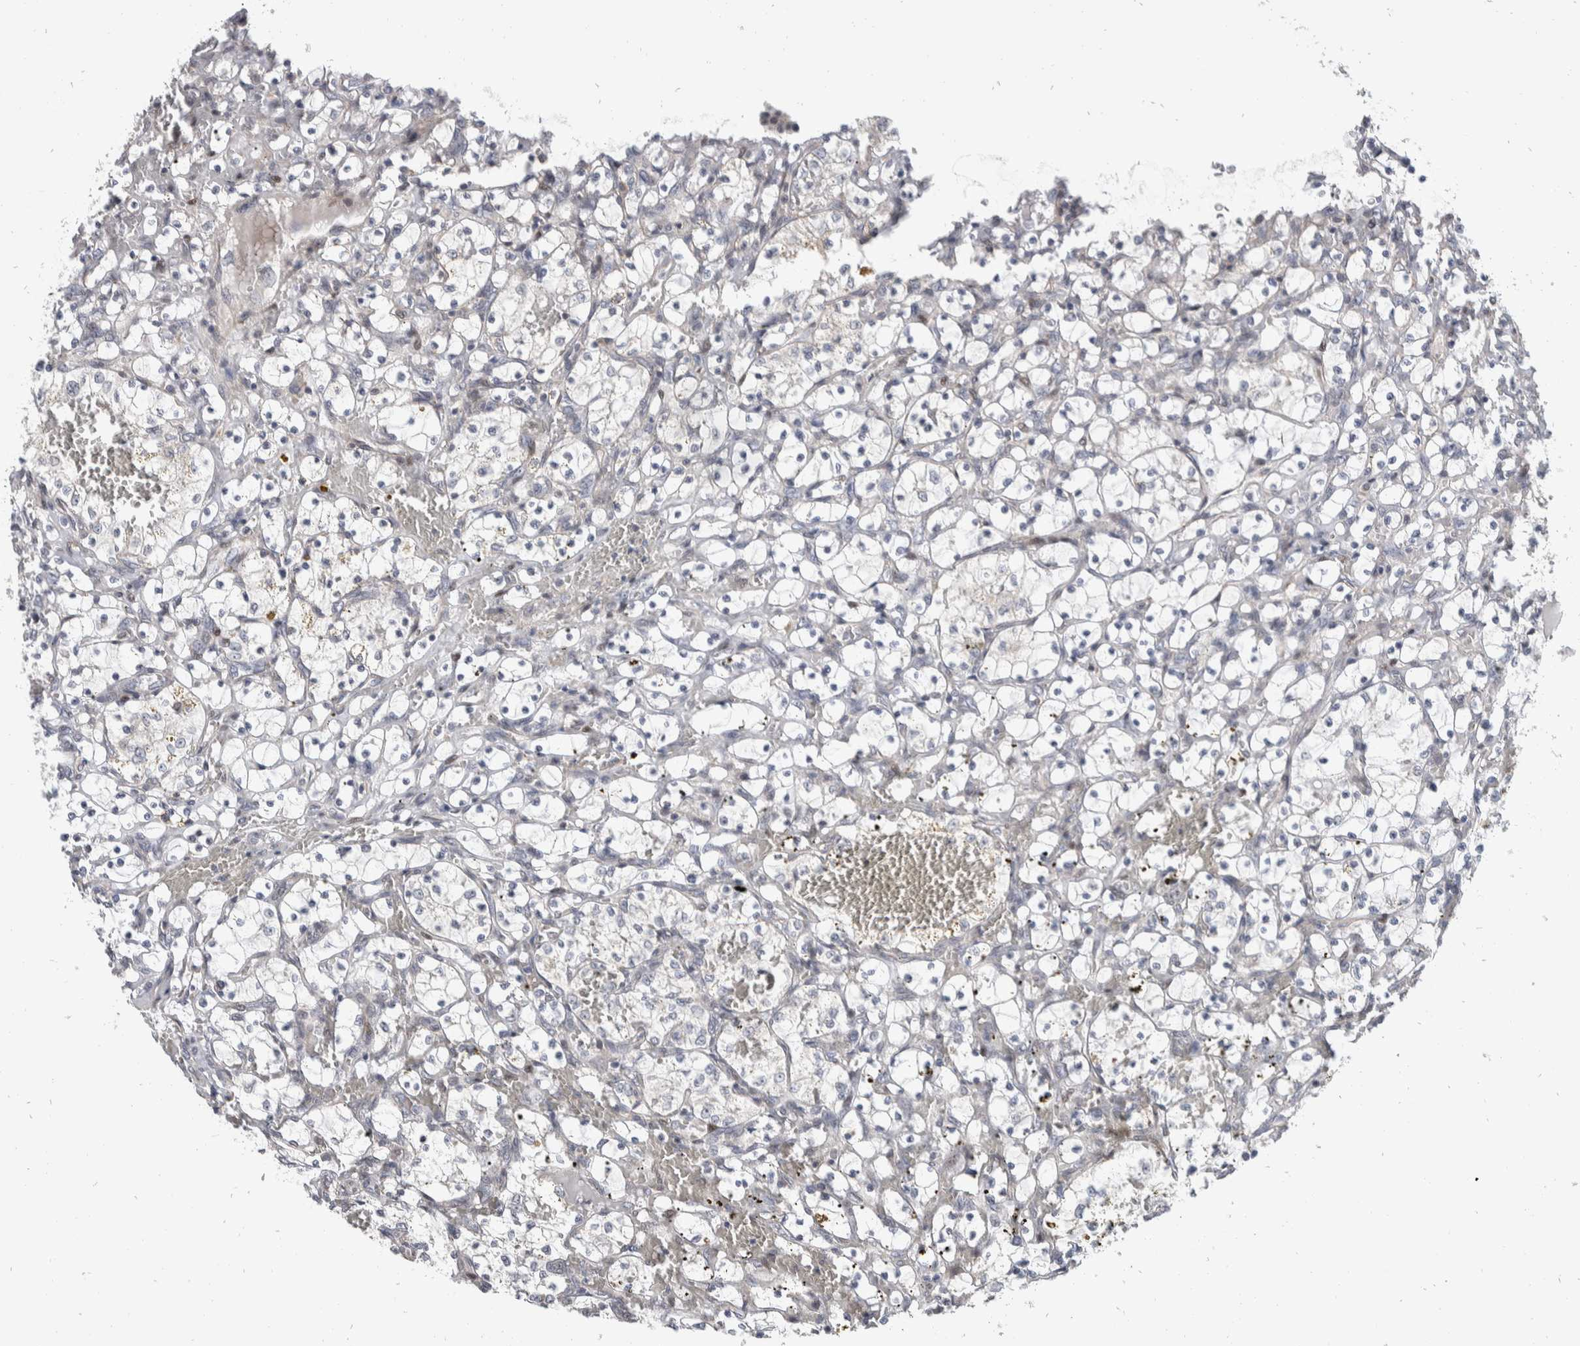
{"staining": {"intensity": "negative", "quantity": "none", "location": "none"}, "tissue": "renal cancer", "cell_type": "Tumor cells", "image_type": "cancer", "snomed": [{"axis": "morphology", "description": "Adenocarcinoma, NOS"}, {"axis": "topography", "description": "Kidney"}], "caption": "There is no significant expression in tumor cells of renal cancer (adenocarcinoma).", "gene": "ZNF703", "patient": {"sex": "female", "age": 69}}